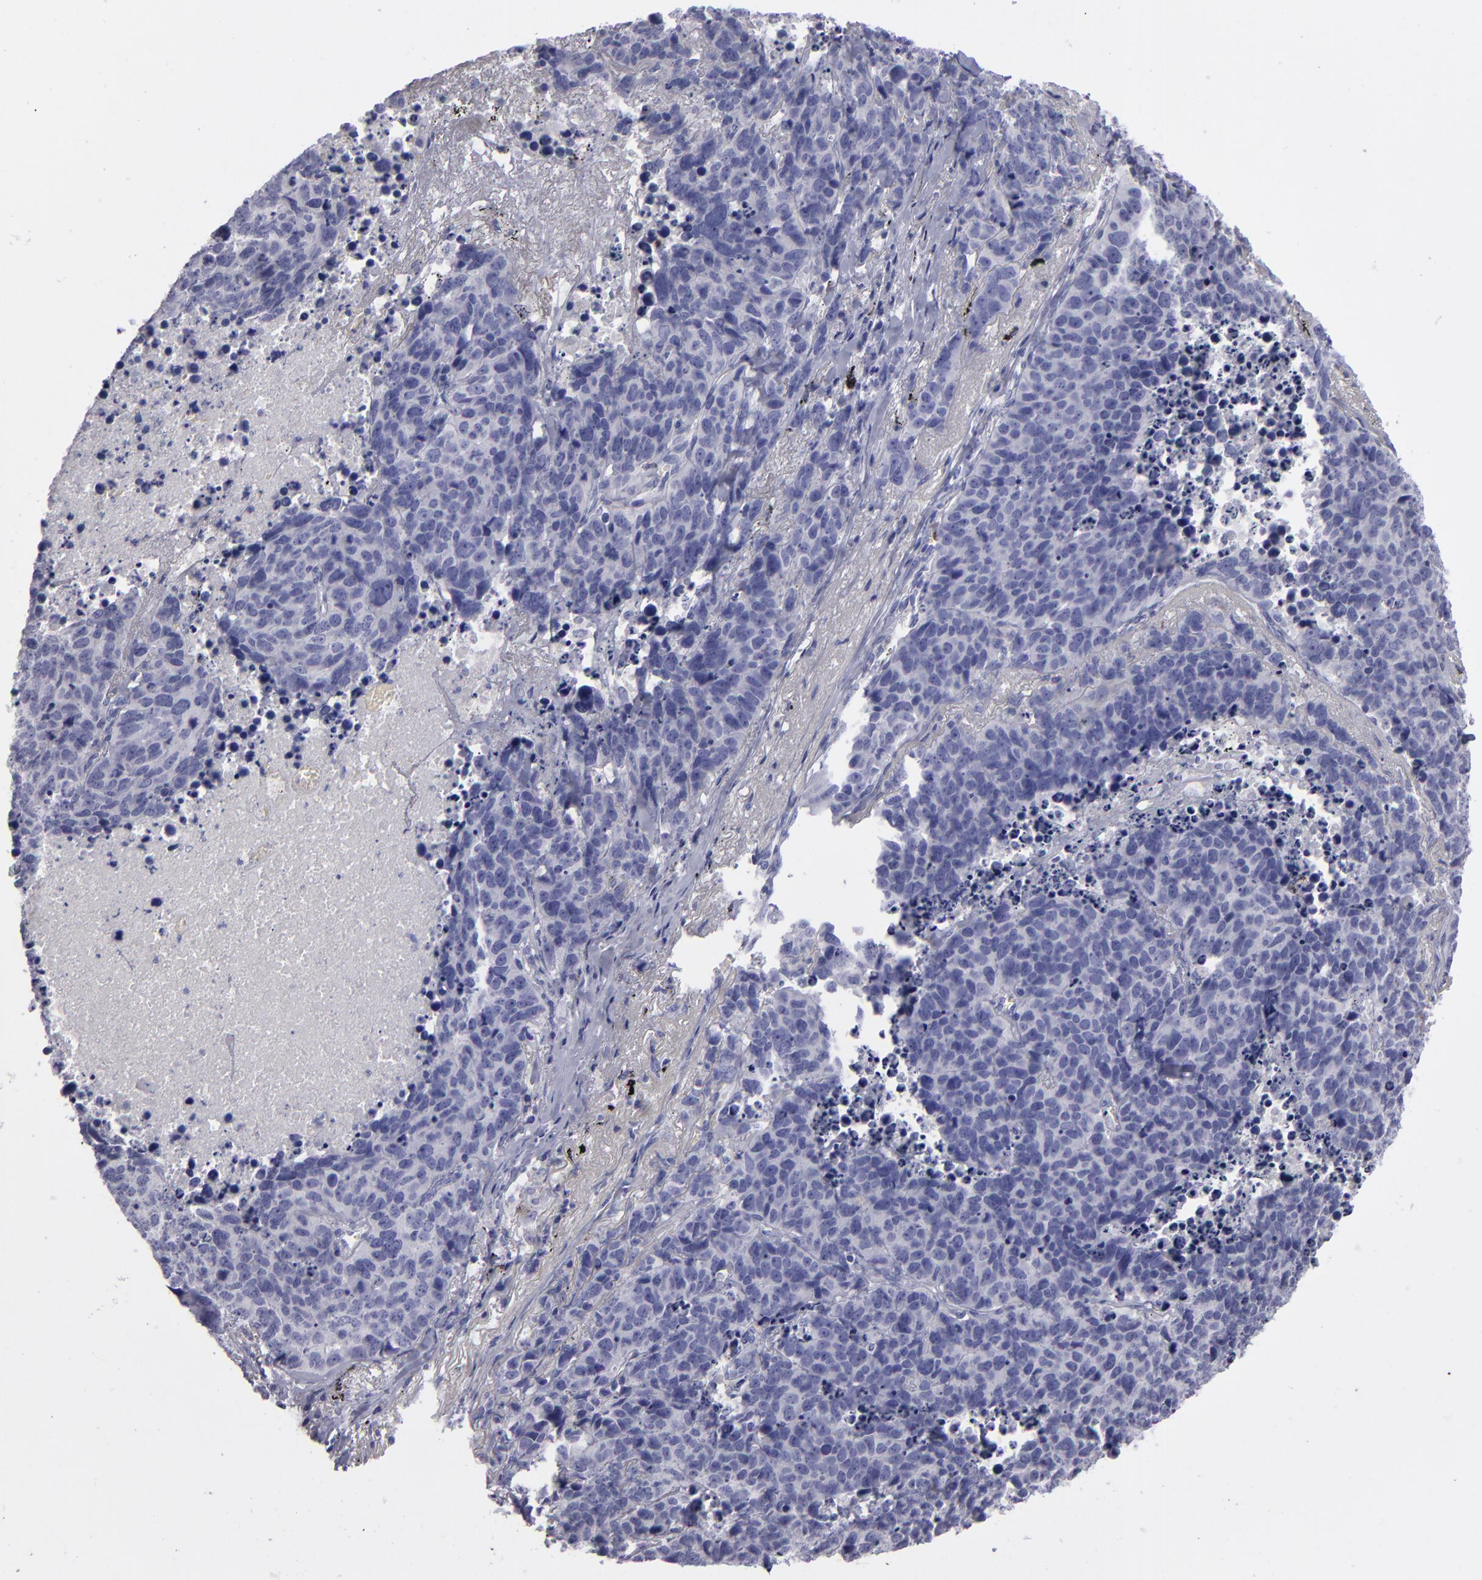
{"staining": {"intensity": "negative", "quantity": "none", "location": "none"}, "tissue": "lung cancer", "cell_type": "Tumor cells", "image_type": "cancer", "snomed": [{"axis": "morphology", "description": "Carcinoid, malignant, NOS"}, {"axis": "topography", "description": "Lung"}], "caption": "Human malignant carcinoid (lung) stained for a protein using immunohistochemistry (IHC) shows no positivity in tumor cells.", "gene": "ANPEP", "patient": {"sex": "male", "age": 60}}